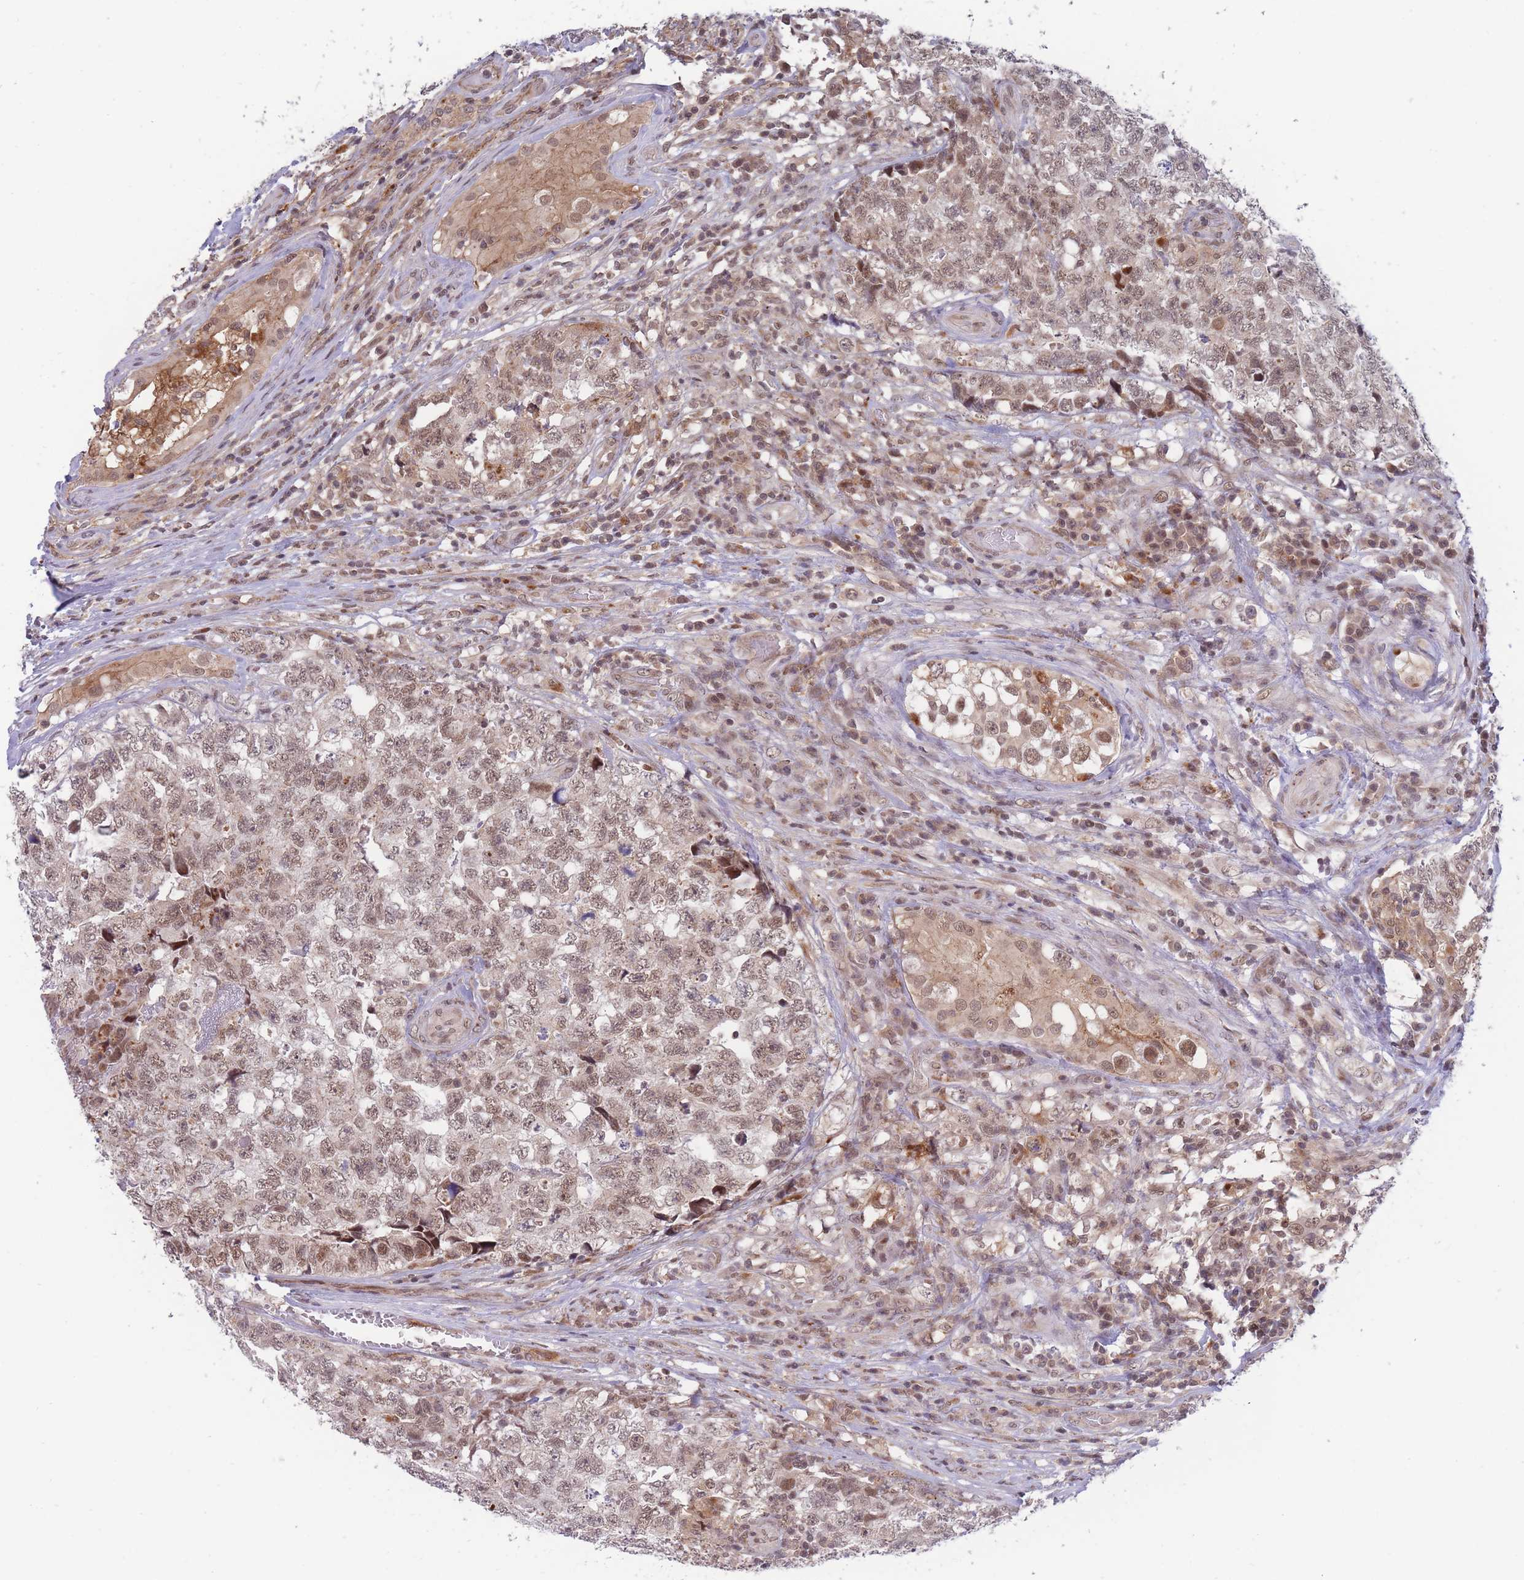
{"staining": {"intensity": "moderate", "quantity": ">75%", "location": "cytoplasmic/membranous,nuclear"}, "tissue": "testis cancer", "cell_type": "Tumor cells", "image_type": "cancer", "snomed": [{"axis": "morphology", "description": "Carcinoma, Embryonal, NOS"}, {"axis": "topography", "description": "Testis"}], "caption": "Immunohistochemistry image of neoplastic tissue: human testis embryonal carcinoma stained using immunohistochemistry (IHC) reveals medium levels of moderate protein expression localized specifically in the cytoplasmic/membranous and nuclear of tumor cells, appearing as a cytoplasmic/membranous and nuclear brown color.", "gene": "BOD1L1", "patient": {"sex": "male", "age": 31}}